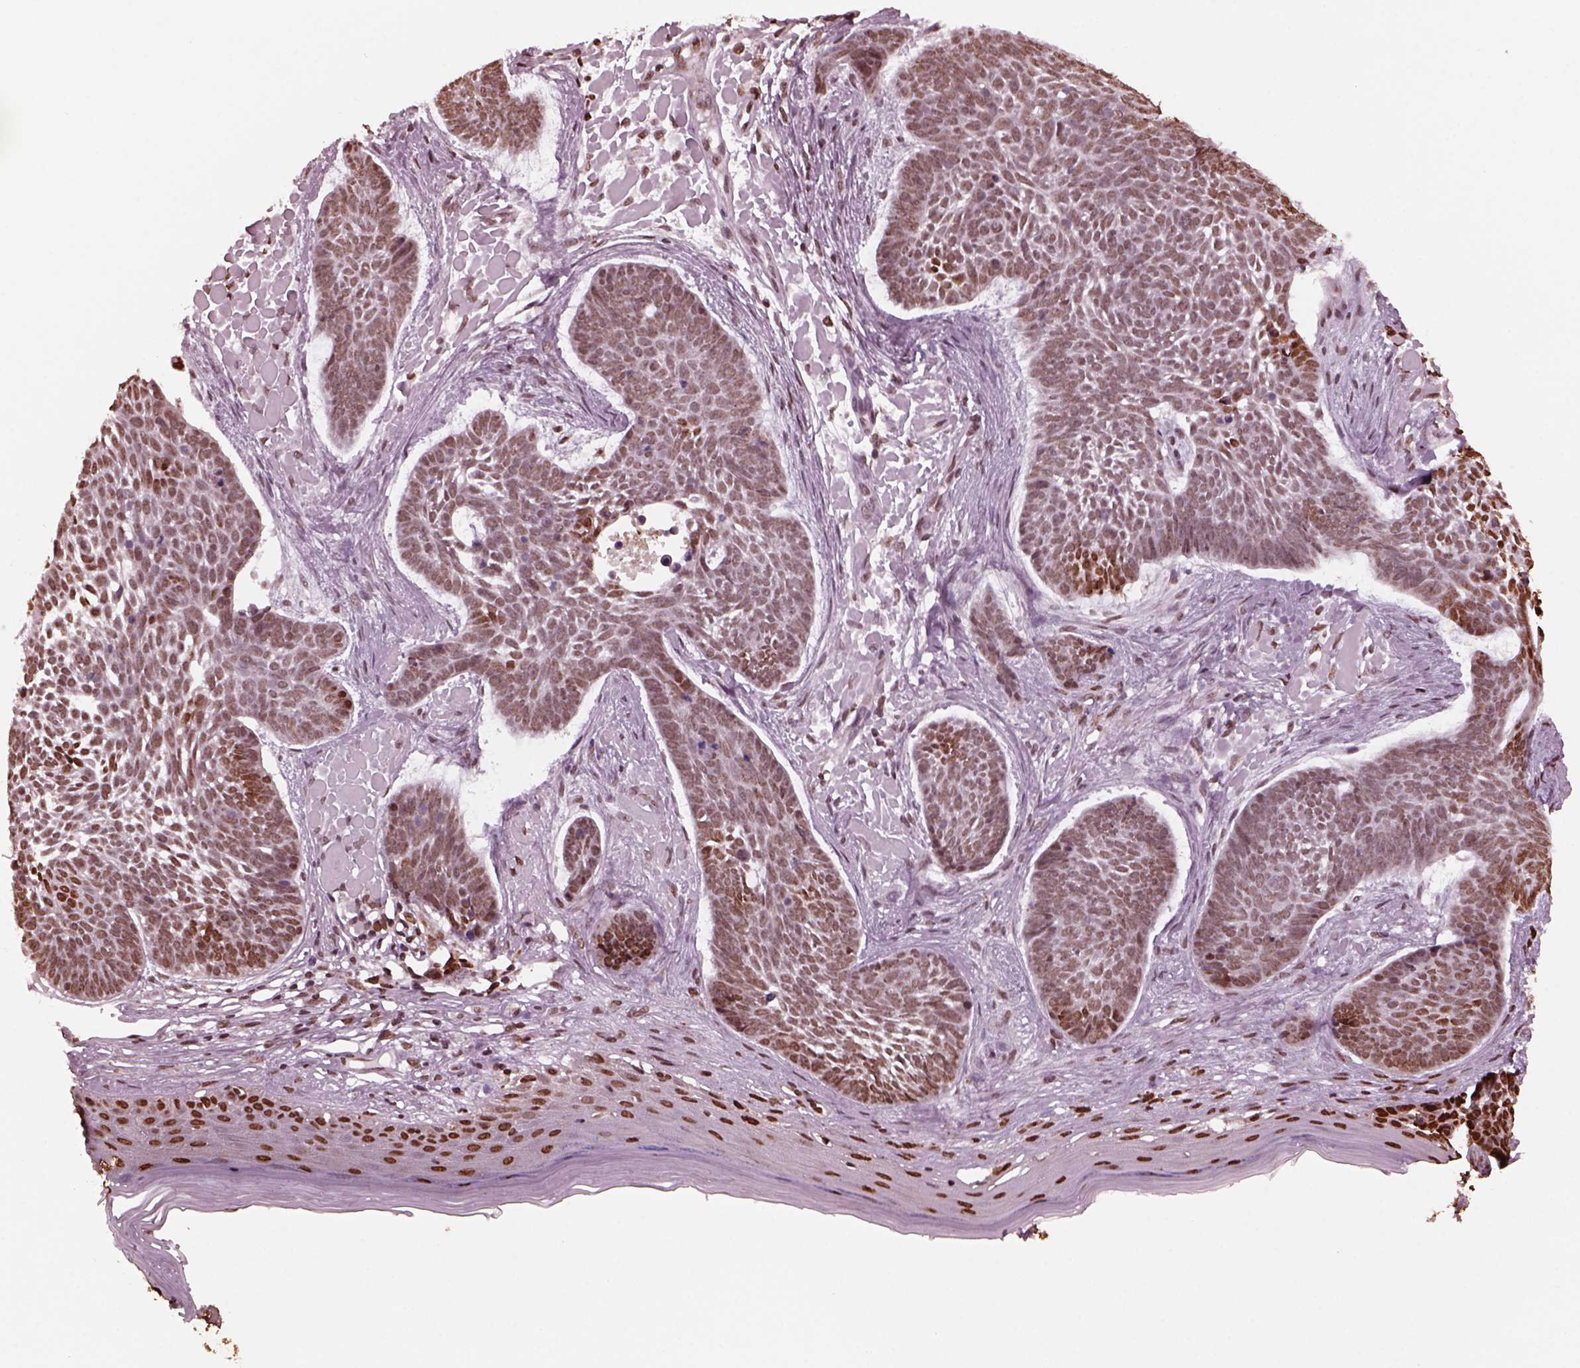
{"staining": {"intensity": "moderate", "quantity": "25%-75%", "location": "nuclear"}, "tissue": "skin cancer", "cell_type": "Tumor cells", "image_type": "cancer", "snomed": [{"axis": "morphology", "description": "Basal cell carcinoma"}, {"axis": "topography", "description": "Skin"}], "caption": "Skin basal cell carcinoma stained with a brown dye demonstrates moderate nuclear positive positivity in approximately 25%-75% of tumor cells.", "gene": "NSD1", "patient": {"sex": "male", "age": 85}}